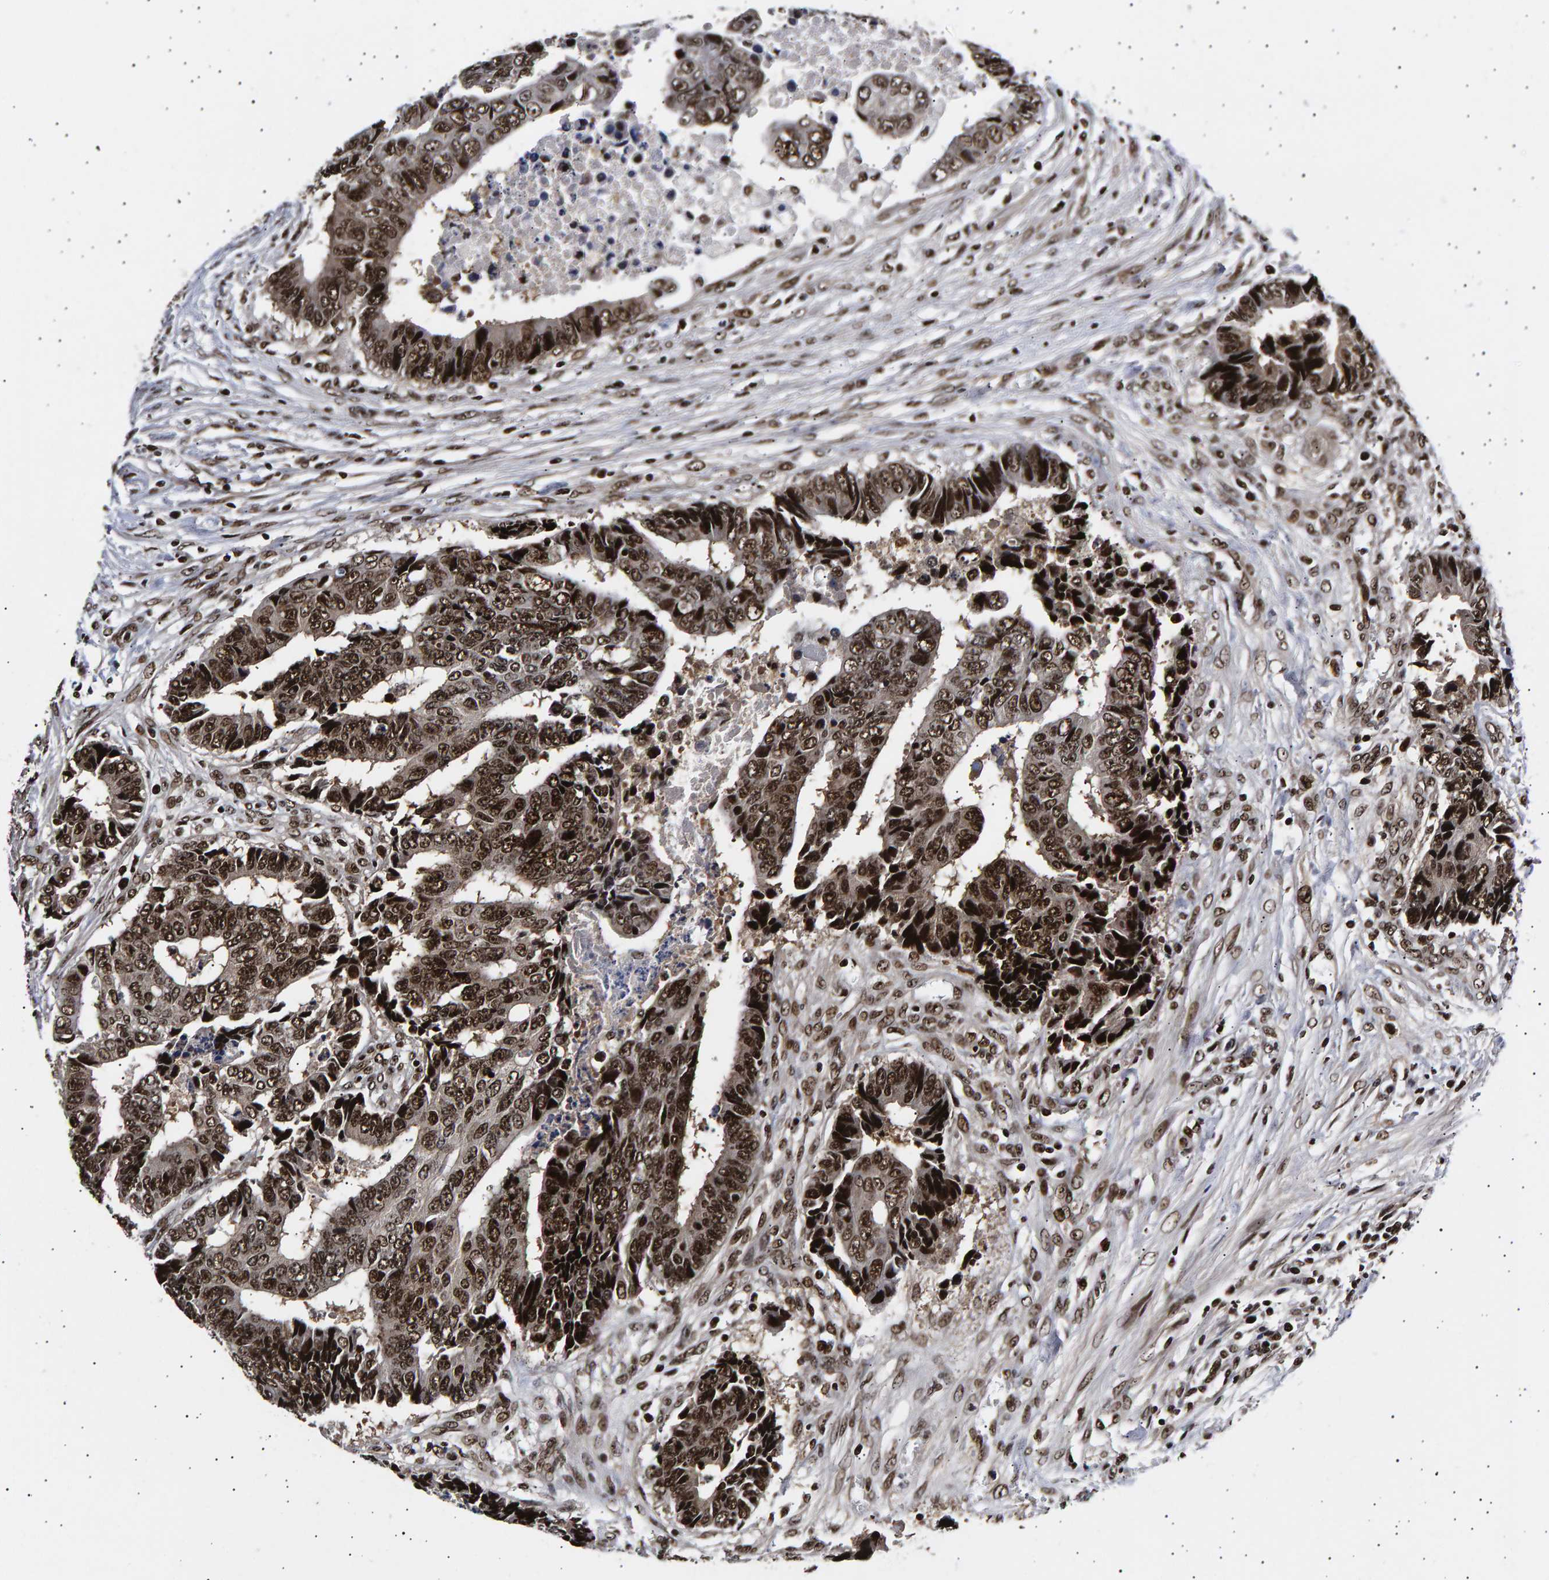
{"staining": {"intensity": "strong", "quantity": ">75%", "location": "nuclear"}, "tissue": "colorectal cancer", "cell_type": "Tumor cells", "image_type": "cancer", "snomed": [{"axis": "morphology", "description": "Adenocarcinoma, NOS"}, {"axis": "topography", "description": "Rectum"}], "caption": "This histopathology image displays immunohistochemistry (IHC) staining of colorectal cancer, with high strong nuclear staining in about >75% of tumor cells.", "gene": "ANKRD40", "patient": {"sex": "male", "age": 84}}